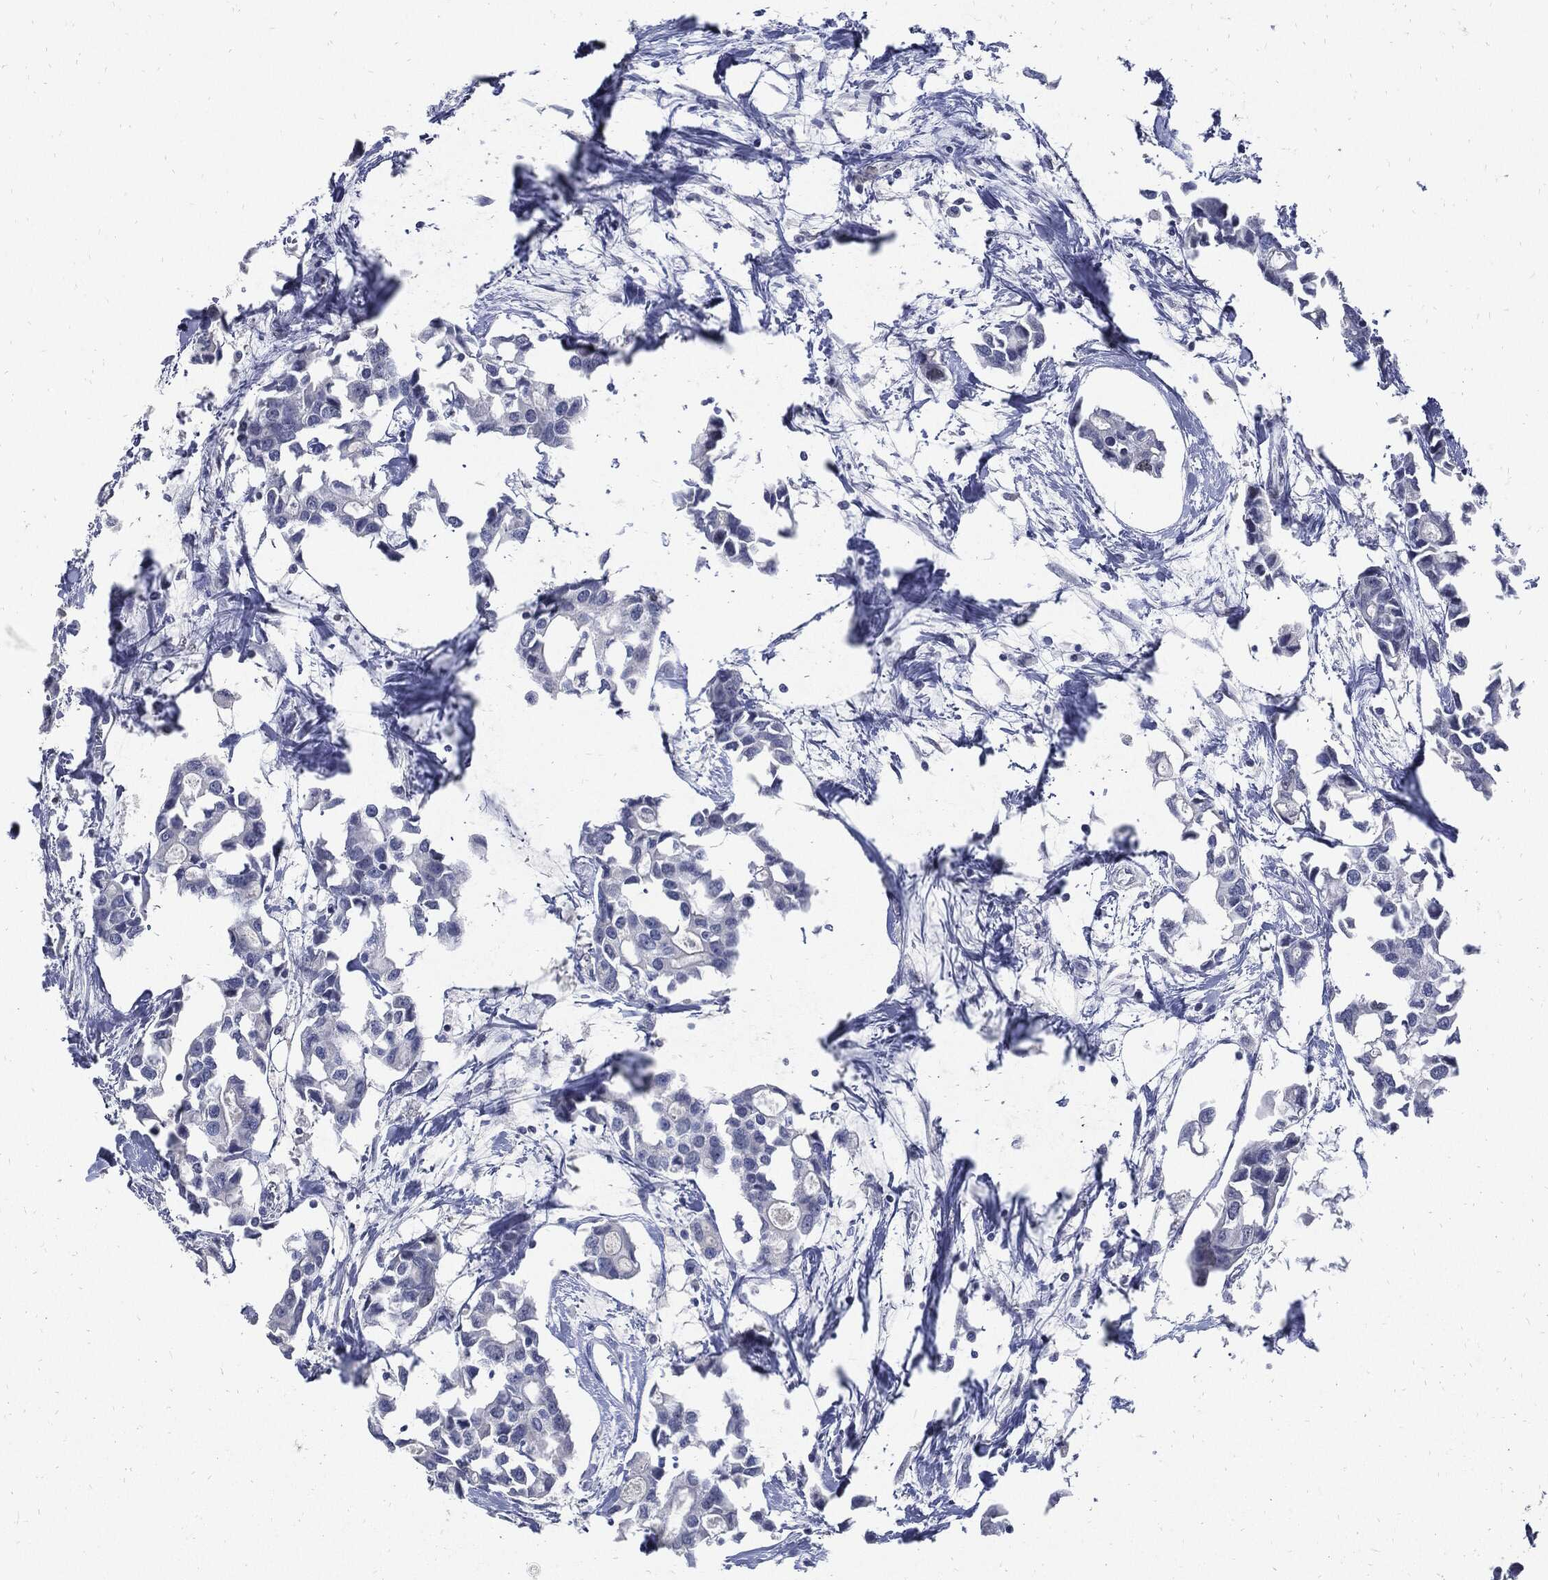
{"staining": {"intensity": "negative", "quantity": "none", "location": "none"}, "tissue": "breast cancer", "cell_type": "Tumor cells", "image_type": "cancer", "snomed": [{"axis": "morphology", "description": "Duct carcinoma"}, {"axis": "topography", "description": "Breast"}], "caption": "There is no significant staining in tumor cells of breast cancer (infiltrating ductal carcinoma).", "gene": "NBN", "patient": {"sex": "female", "age": 83}}